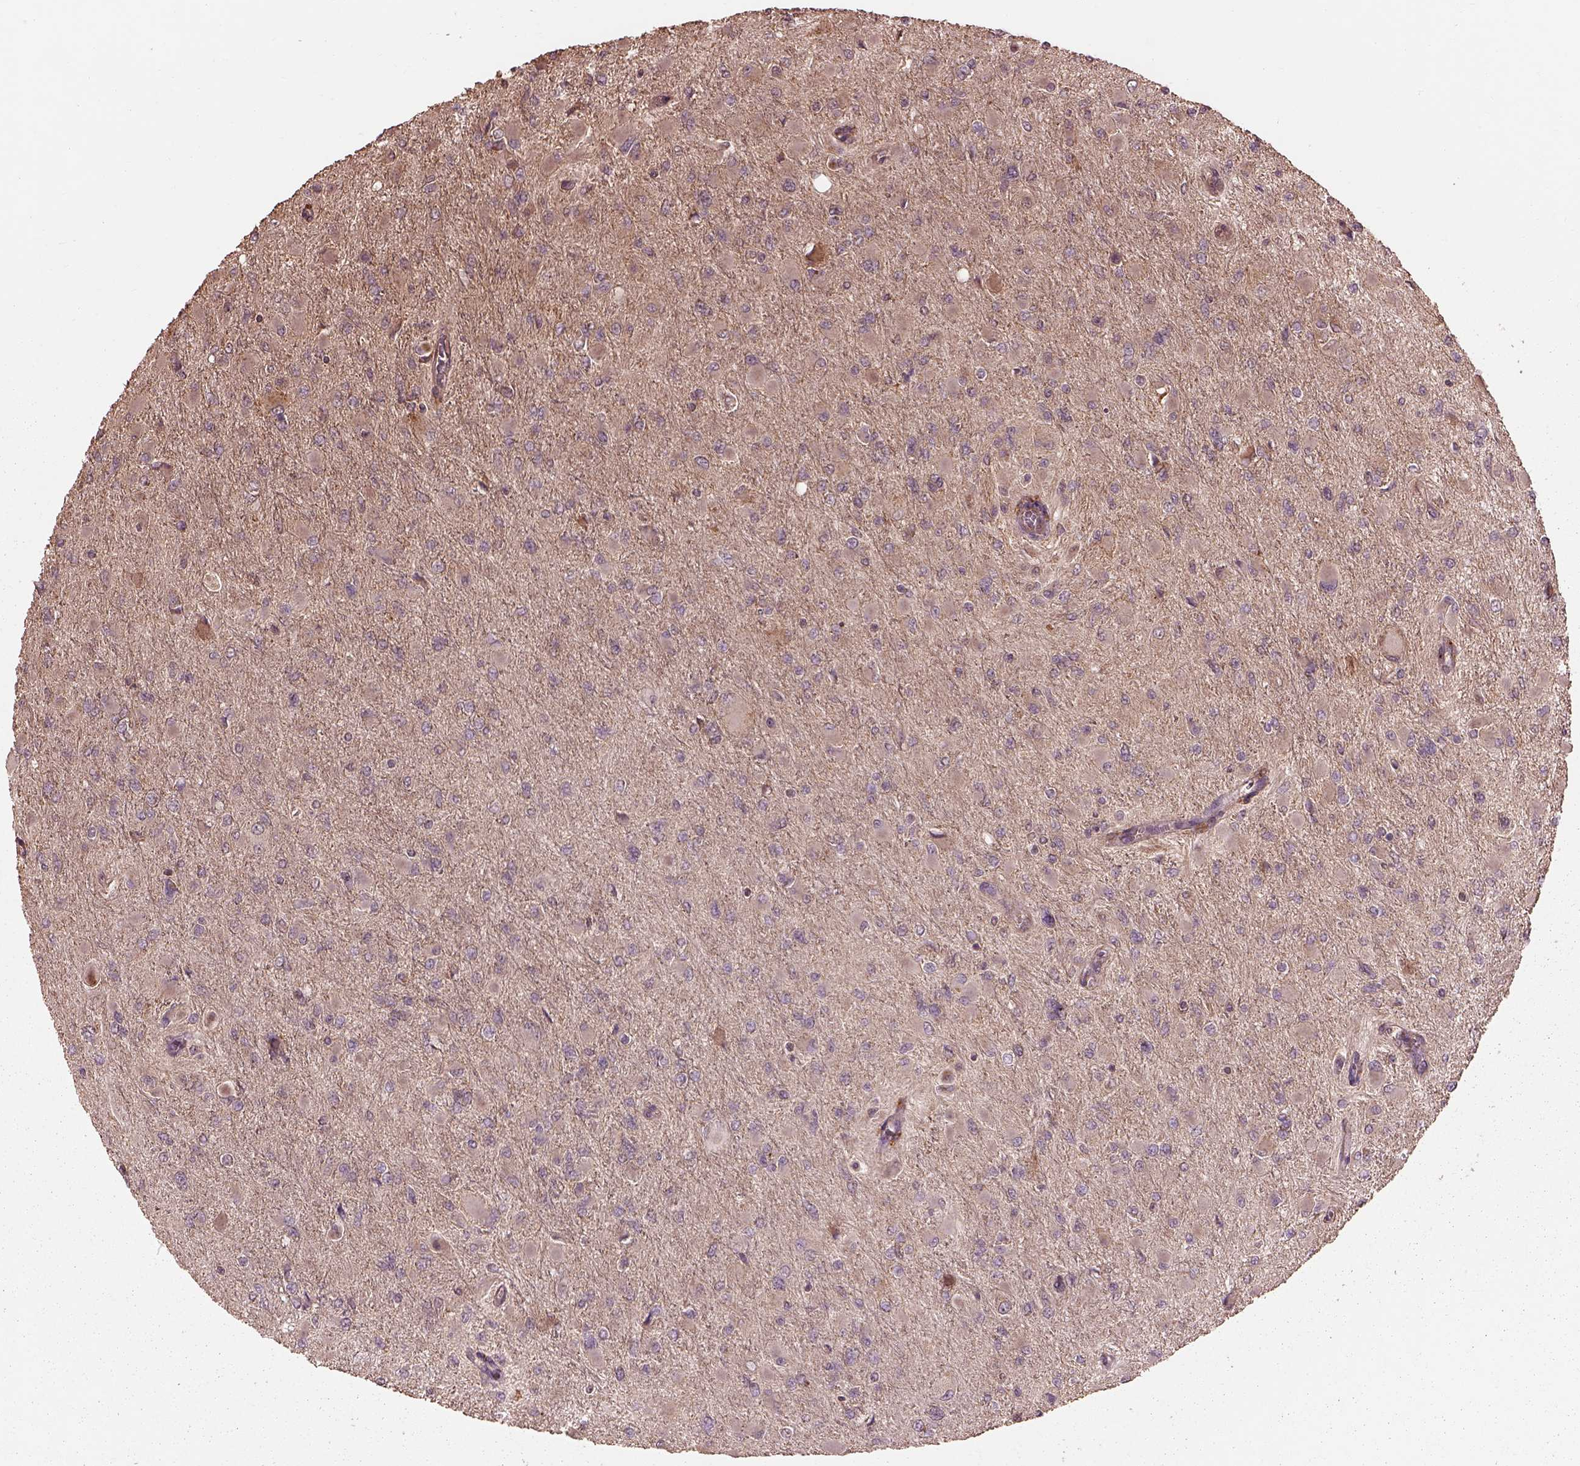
{"staining": {"intensity": "negative", "quantity": "none", "location": "none"}, "tissue": "glioma", "cell_type": "Tumor cells", "image_type": "cancer", "snomed": [{"axis": "morphology", "description": "Glioma, malignant, High grade"}, {"axis": "topography", "description": "Cerebral cortex"}], "caption": "Tumor cells are negative for protein expression in human glioma.", "gene": "METTL4", "patient": {"sex": "female", "age": 36}}